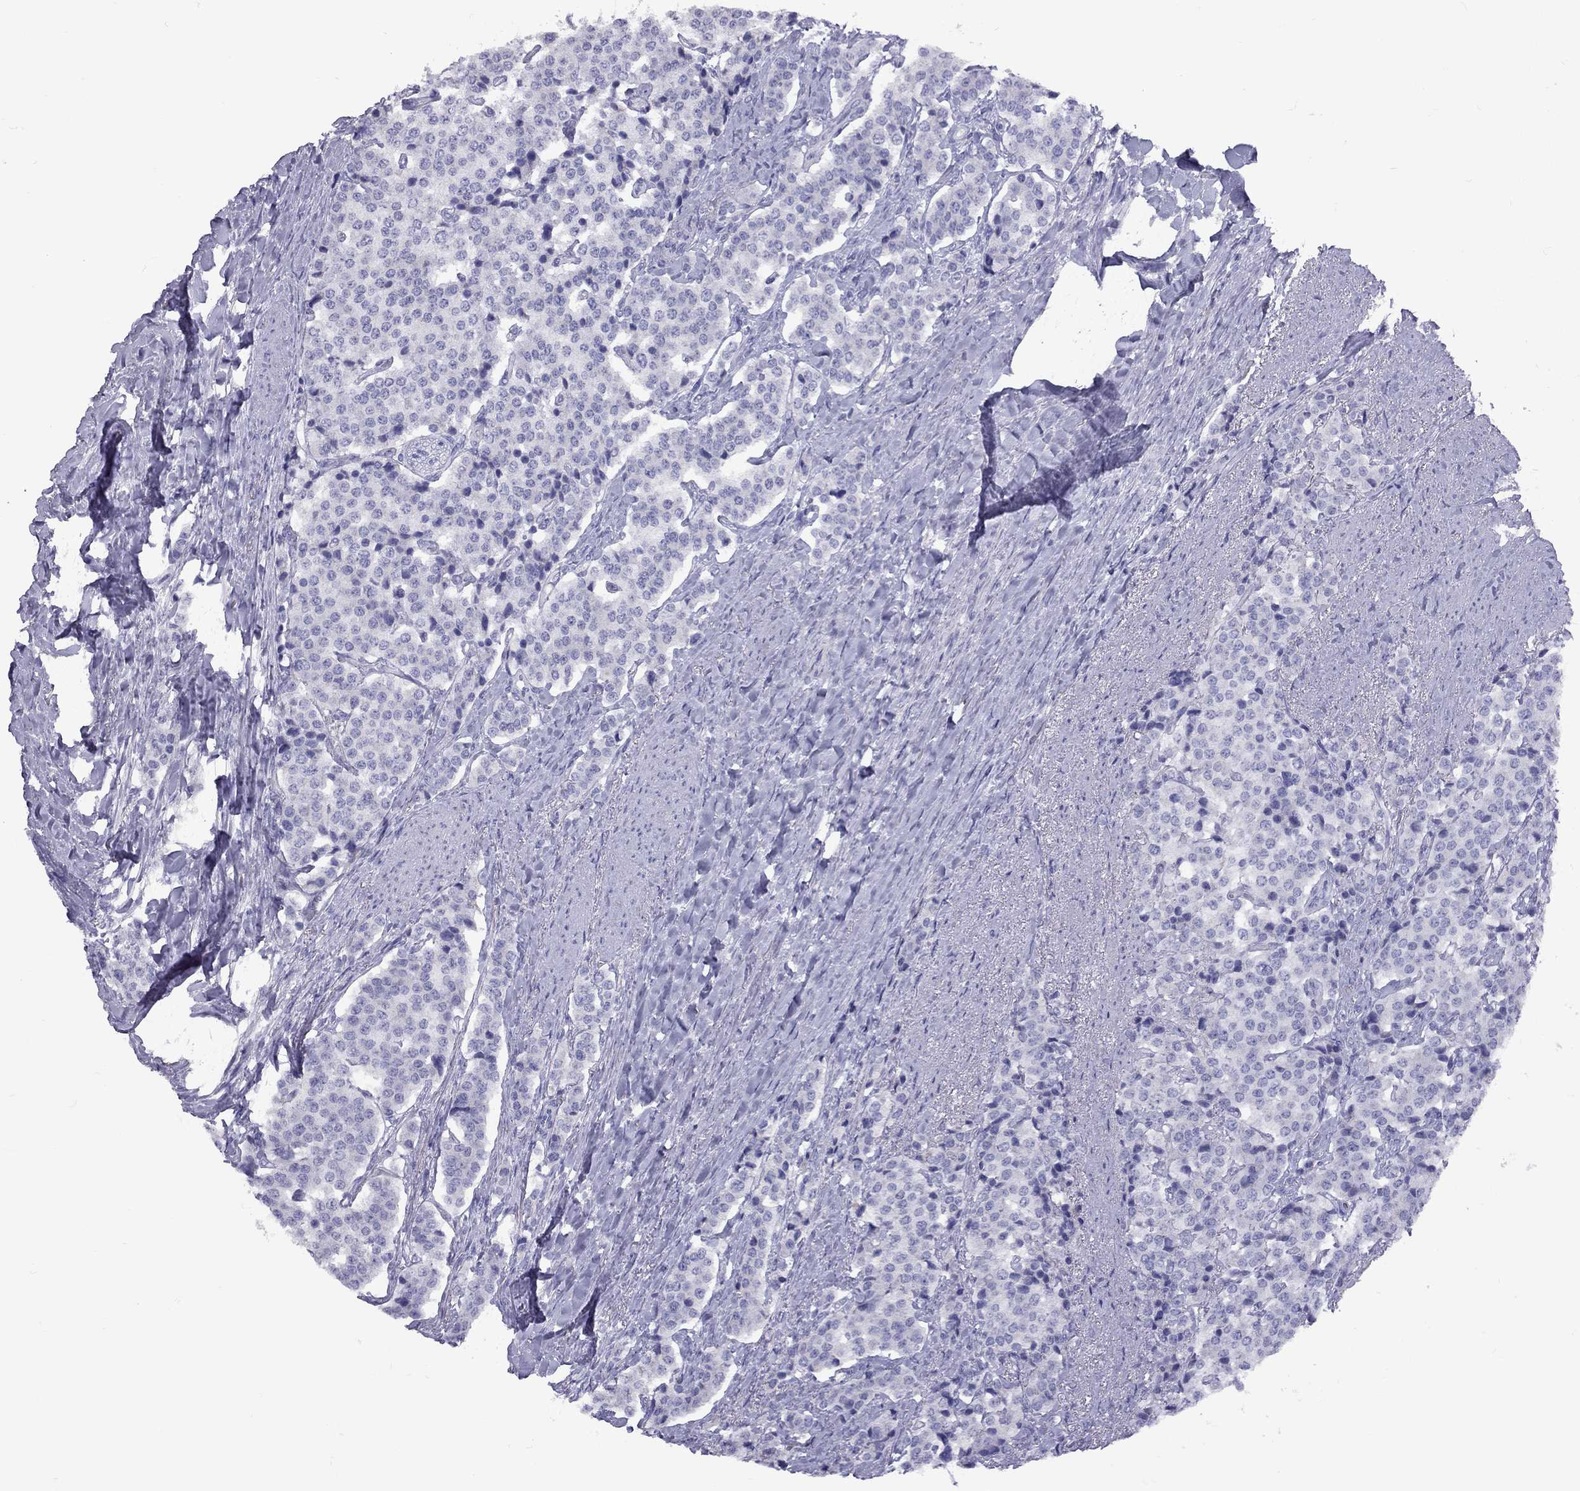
{"staining": {"intensity": "negative", "quantity": "none", "location": "none"}, "tissue": "carcinoid", "cell_type": "Tumor cells", "image_type": "cancer", "snomed": [{"axis": "morphology", "description": "Carcinoid, malignant, NOS"}, {"axis": "topography", "description": "Small intestine"}], "caption": "There is no significant positivity in tumor cells of carcinoid.", "gene": "FSCN3", "patient": {"sex": "female", "age": 58}}